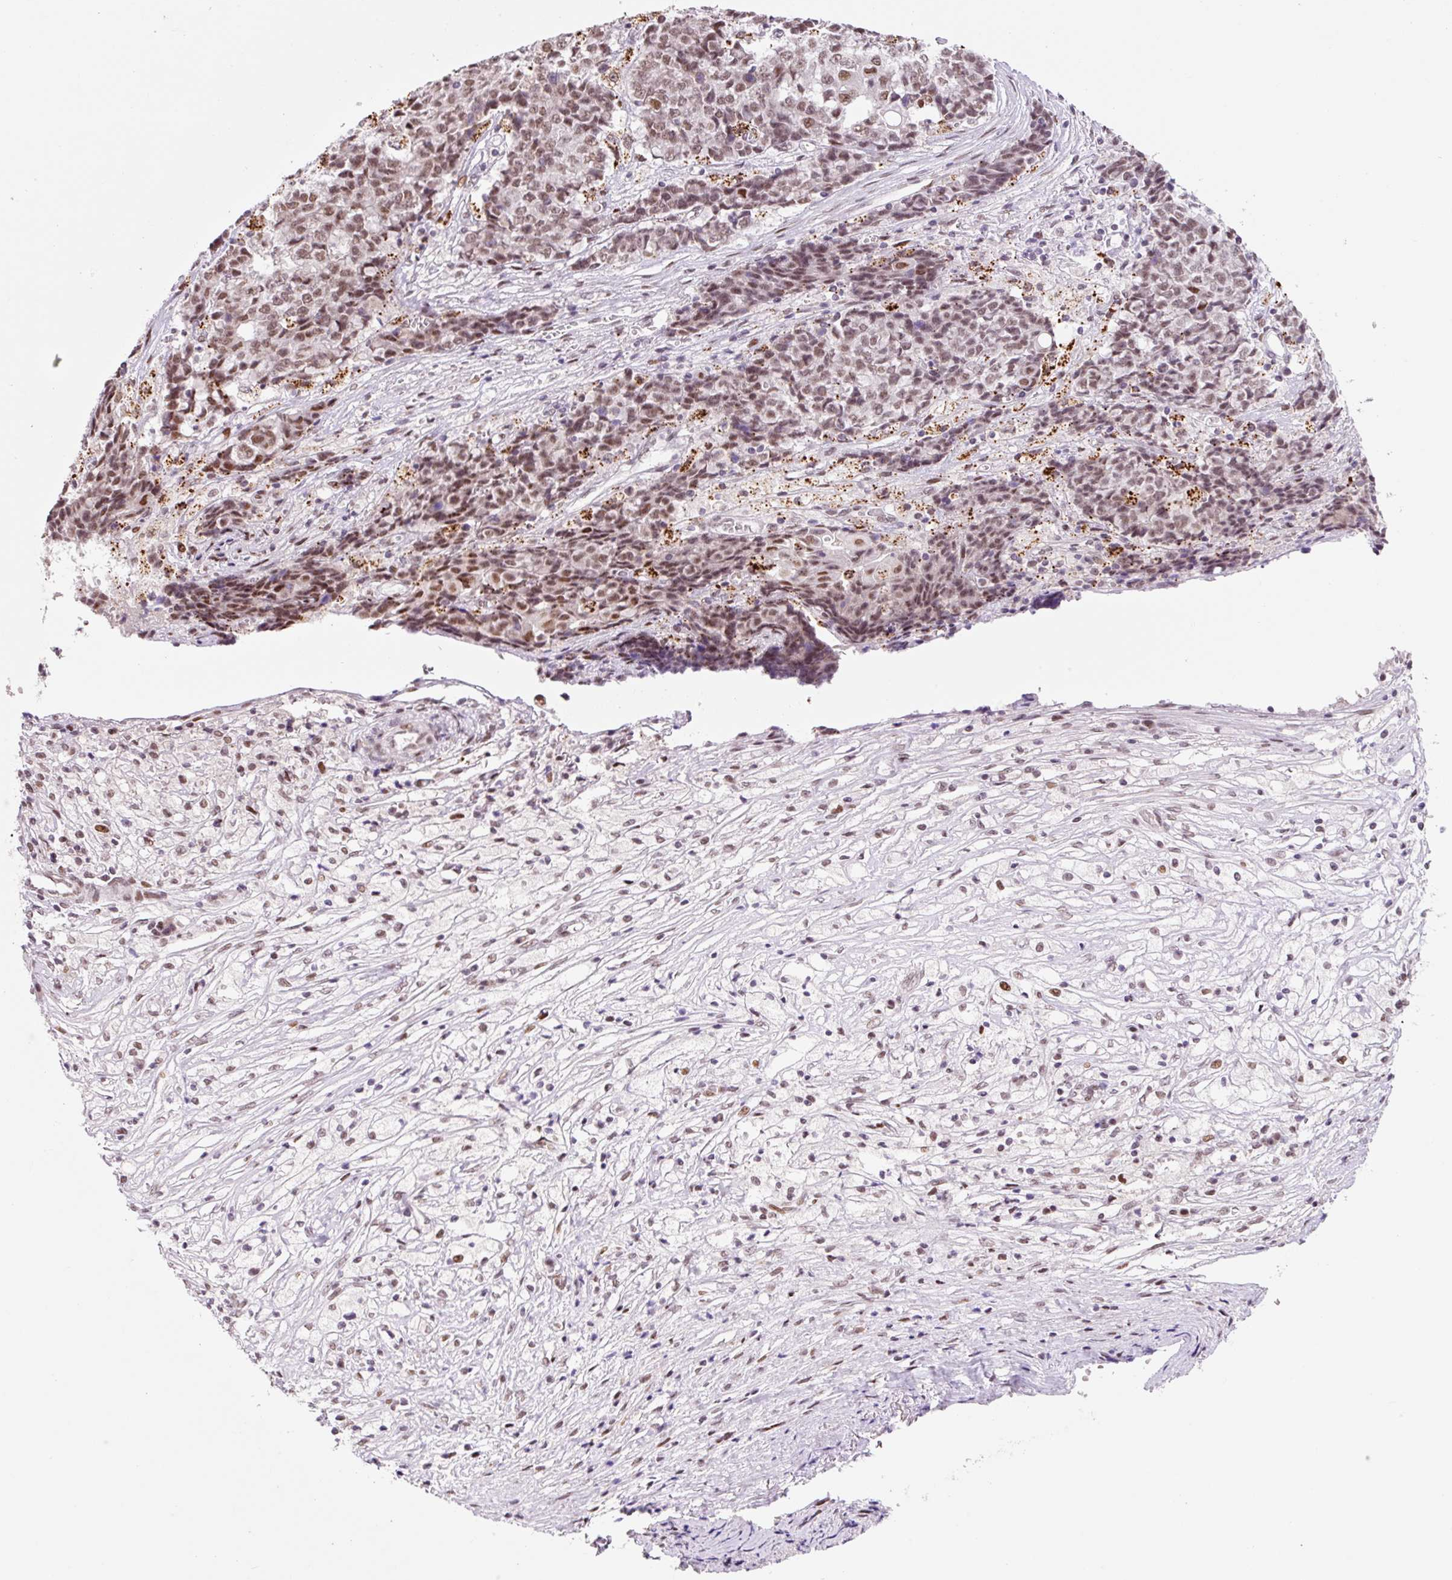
{"staining": {"intensity": "moderate", "quantity": ">75%", "location": "nuclear"}, "tissue": "ovarian cancer", "cell_type": "Tumor cells", "image_type": "cancer", "snomed": [{"axis": "morphology", "description": "Carcinoma, endometroid"}, {"axis": "topography", "description": "Ovary"}], "caption": "High-magnification brightfield microscopy of ovarian endometroid carcinoma stained with DAB (brown) and counterstained with hematoxylin (blue). tumor cells exhibit moderate nuclear staining is seen in approximately>75% of cells.", "gene": "CCNL2", "patient": {"sex": "female", "age": 42}}